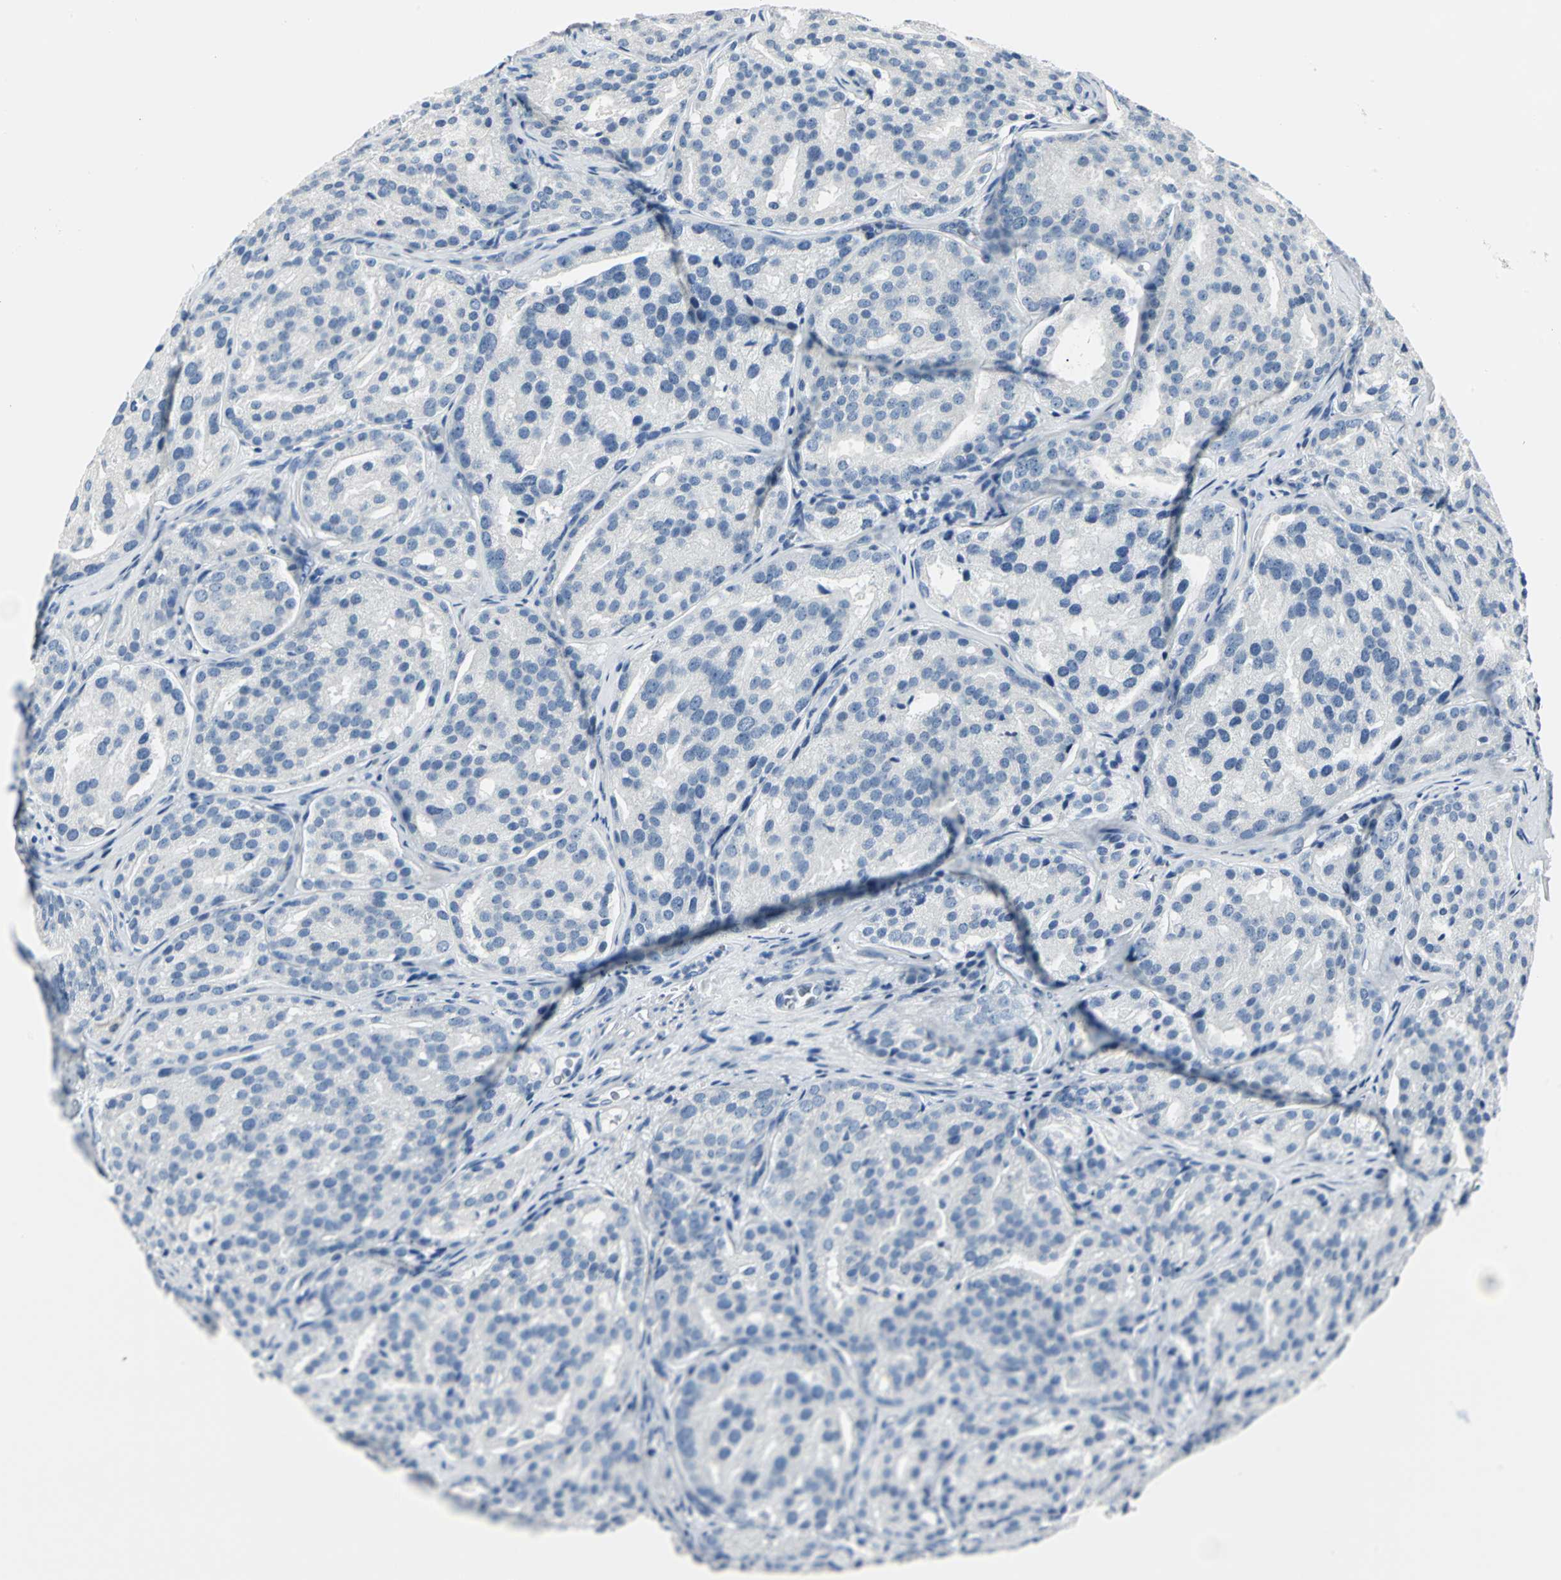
{"staining": {"intensity": "negative", "quantity": "none", "location": "none"}, "tissue": "prostate cancer", "cell_type": "Tumor cells", "image_type": "cancer", "snomed": [{"axis": "morphology", "description": "Adenocarcinoma, High grade"}, {"axis": "topography", "description": "Prostate"}], "caption": "Tumor cells are negative for protein expression in human prostate cancer (high-grade adenocarcinoma).", "gene": "RIPOR1", "patient": {"sex": "male", "age": 64}}